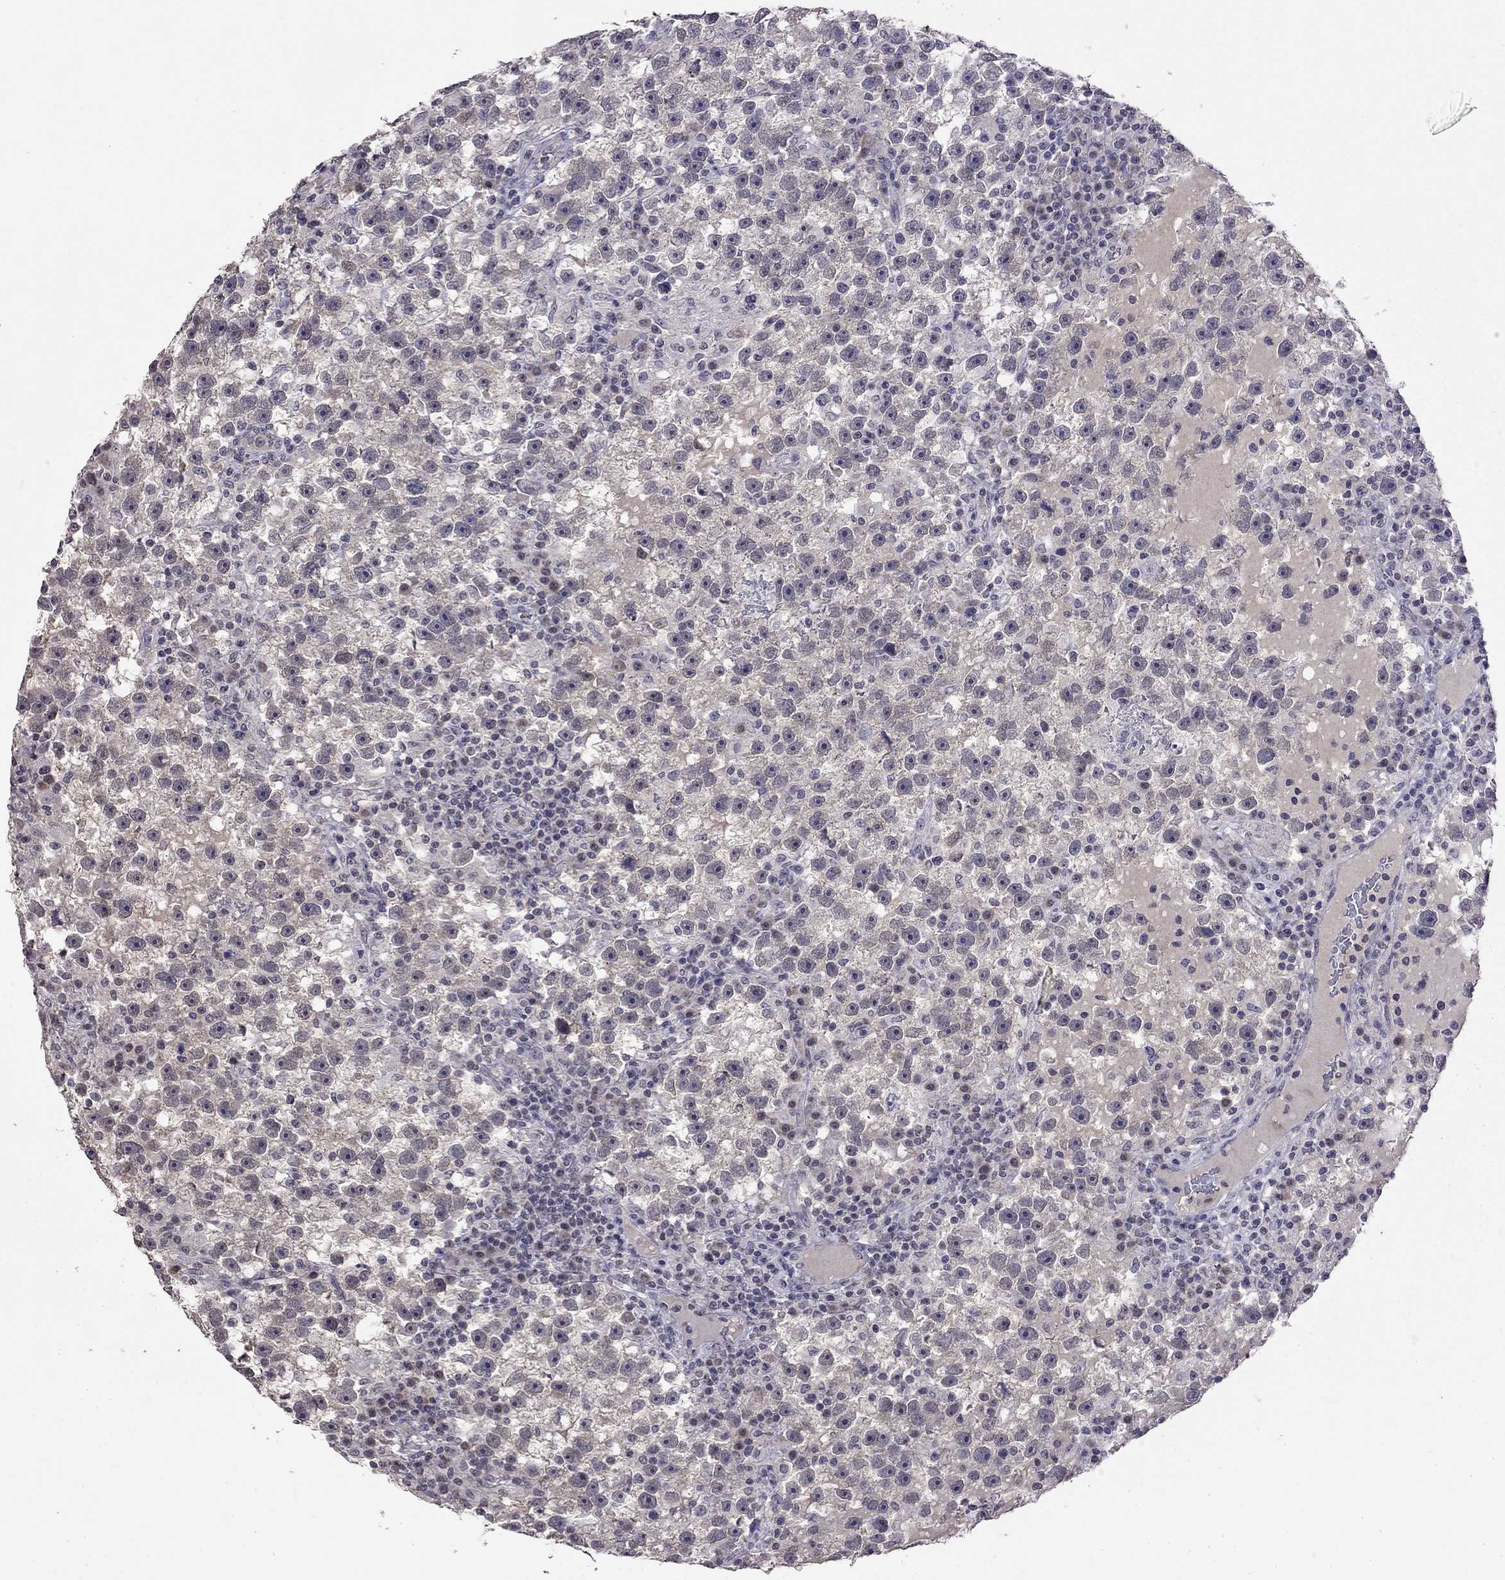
{"staining": {"intensity": "negative", "quantity": "none", "location": "none"}, "tissue": "testis cancer", "cell_type": "Tumor cells", "image_type": "cancer", "snomed": [{"axis": "morphology", "description": "Seminoma, NOS"}, {"axis": "topography", "description": "Testis"}], "caption": "Tumor cells are negative for protein expression in human testis seminoma. (IHC, brightfield microscopy, high magnification).", "gene": "WNK3", "patient": {"sex": "male", "age": 47}}